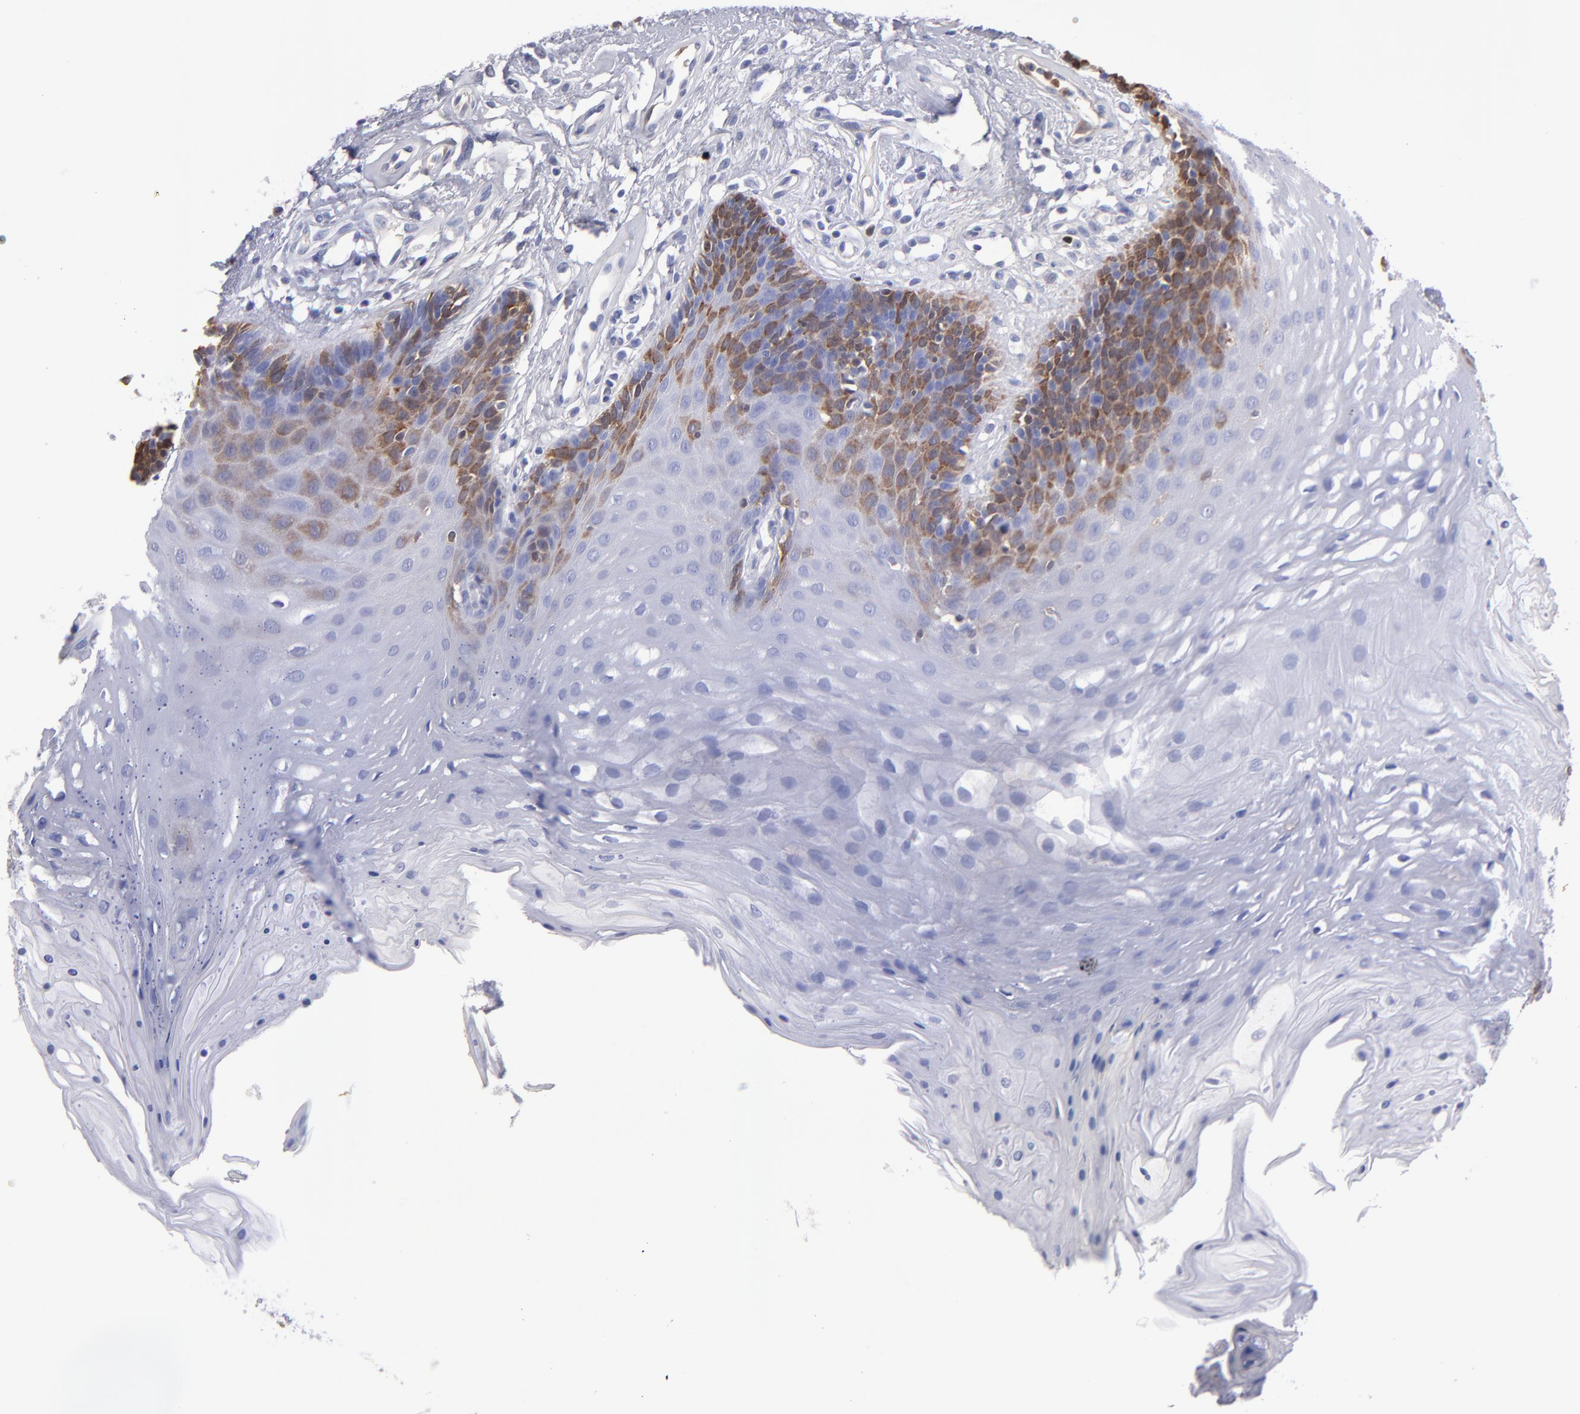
{"staining": {"intensity": "moderate", "quantity": "<25%", "location": "cytoplasmic/membranous"}, "tissue": "oral mucosa", "cell_type": "Squamous epithelial cells", "image_type": "normal", "snomed": [{"axis": "morphology", "description": "Normal tissue, NOS"}, {"axis": "topography", "description": "Oral tissue"}], "caption": "Immunohistochemical staining of benign oral mucosa exhibits <25% levels of moderate cytoplasmic/membranous protein positivity in approximately <25% of squamous epithelial cells. The staining was performed using DAB, with brown indicating positive protein expression. Nuclei are stained blue with hematoxylin.", "gene": "MB", "patient": {"sex": "male", "age": 62}}